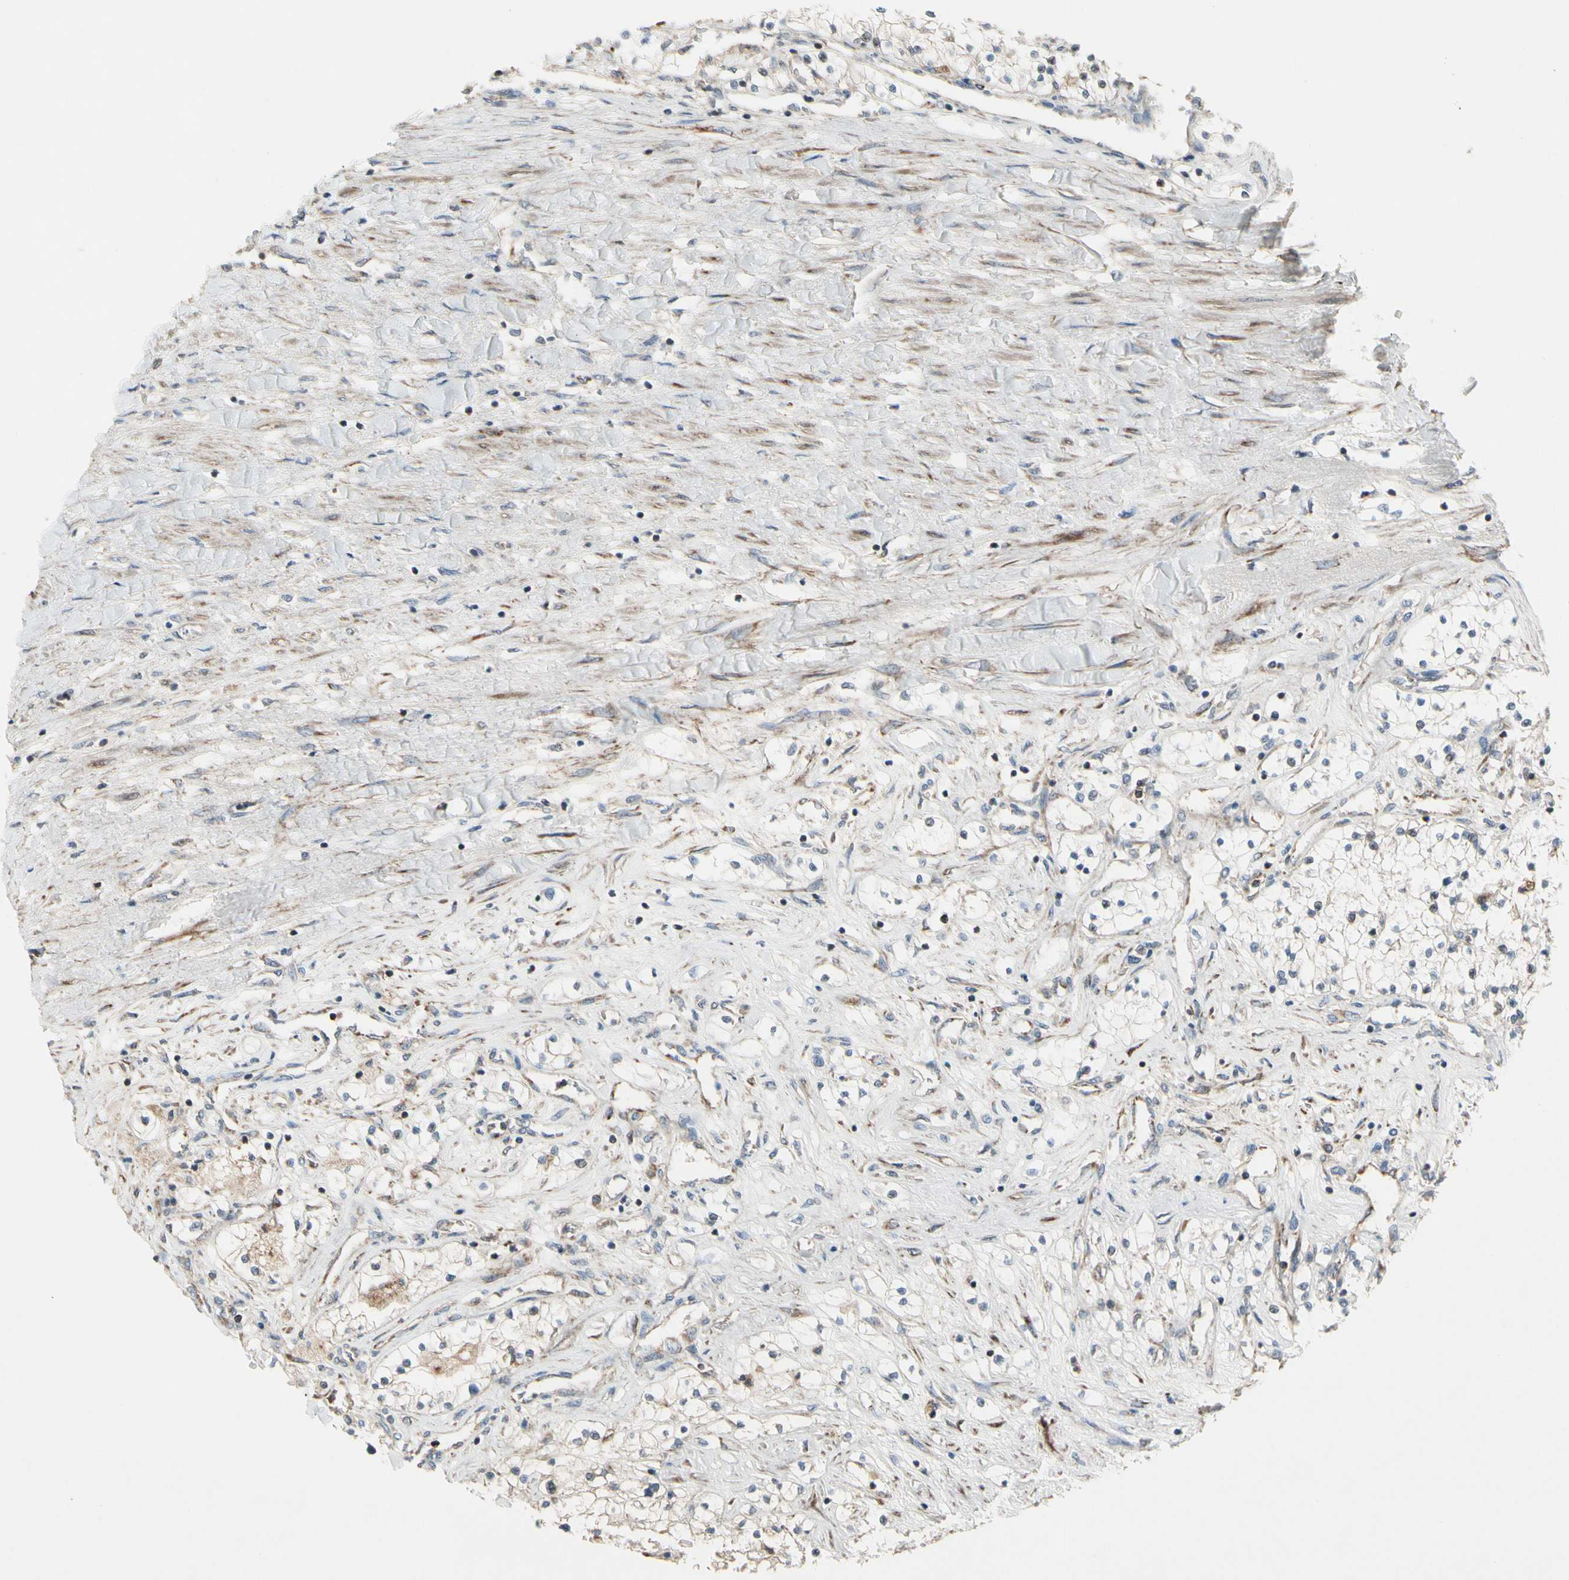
{"staining": {"intensity": "weak", "quantity": ">75%", "location": "cytoplasmic/membranous"}, "tissue": "renal cancer", "cell_type": "Tumor cells", "image_type": "cancer", "snomed": [{"axis": "morphology", "description": "Adenocarcinoma, NOS"}, {"axis": "topography", "description": "Kidney"}], "caption": "Immunohistochemistry (DAB) staining of renal adenocarcinoma displays weak cytoplasmic/membranous protein expression in approximately >75% of tumor cells.", "gene": "CPT1A", "patient": {"sex": "male", "age": 68}}